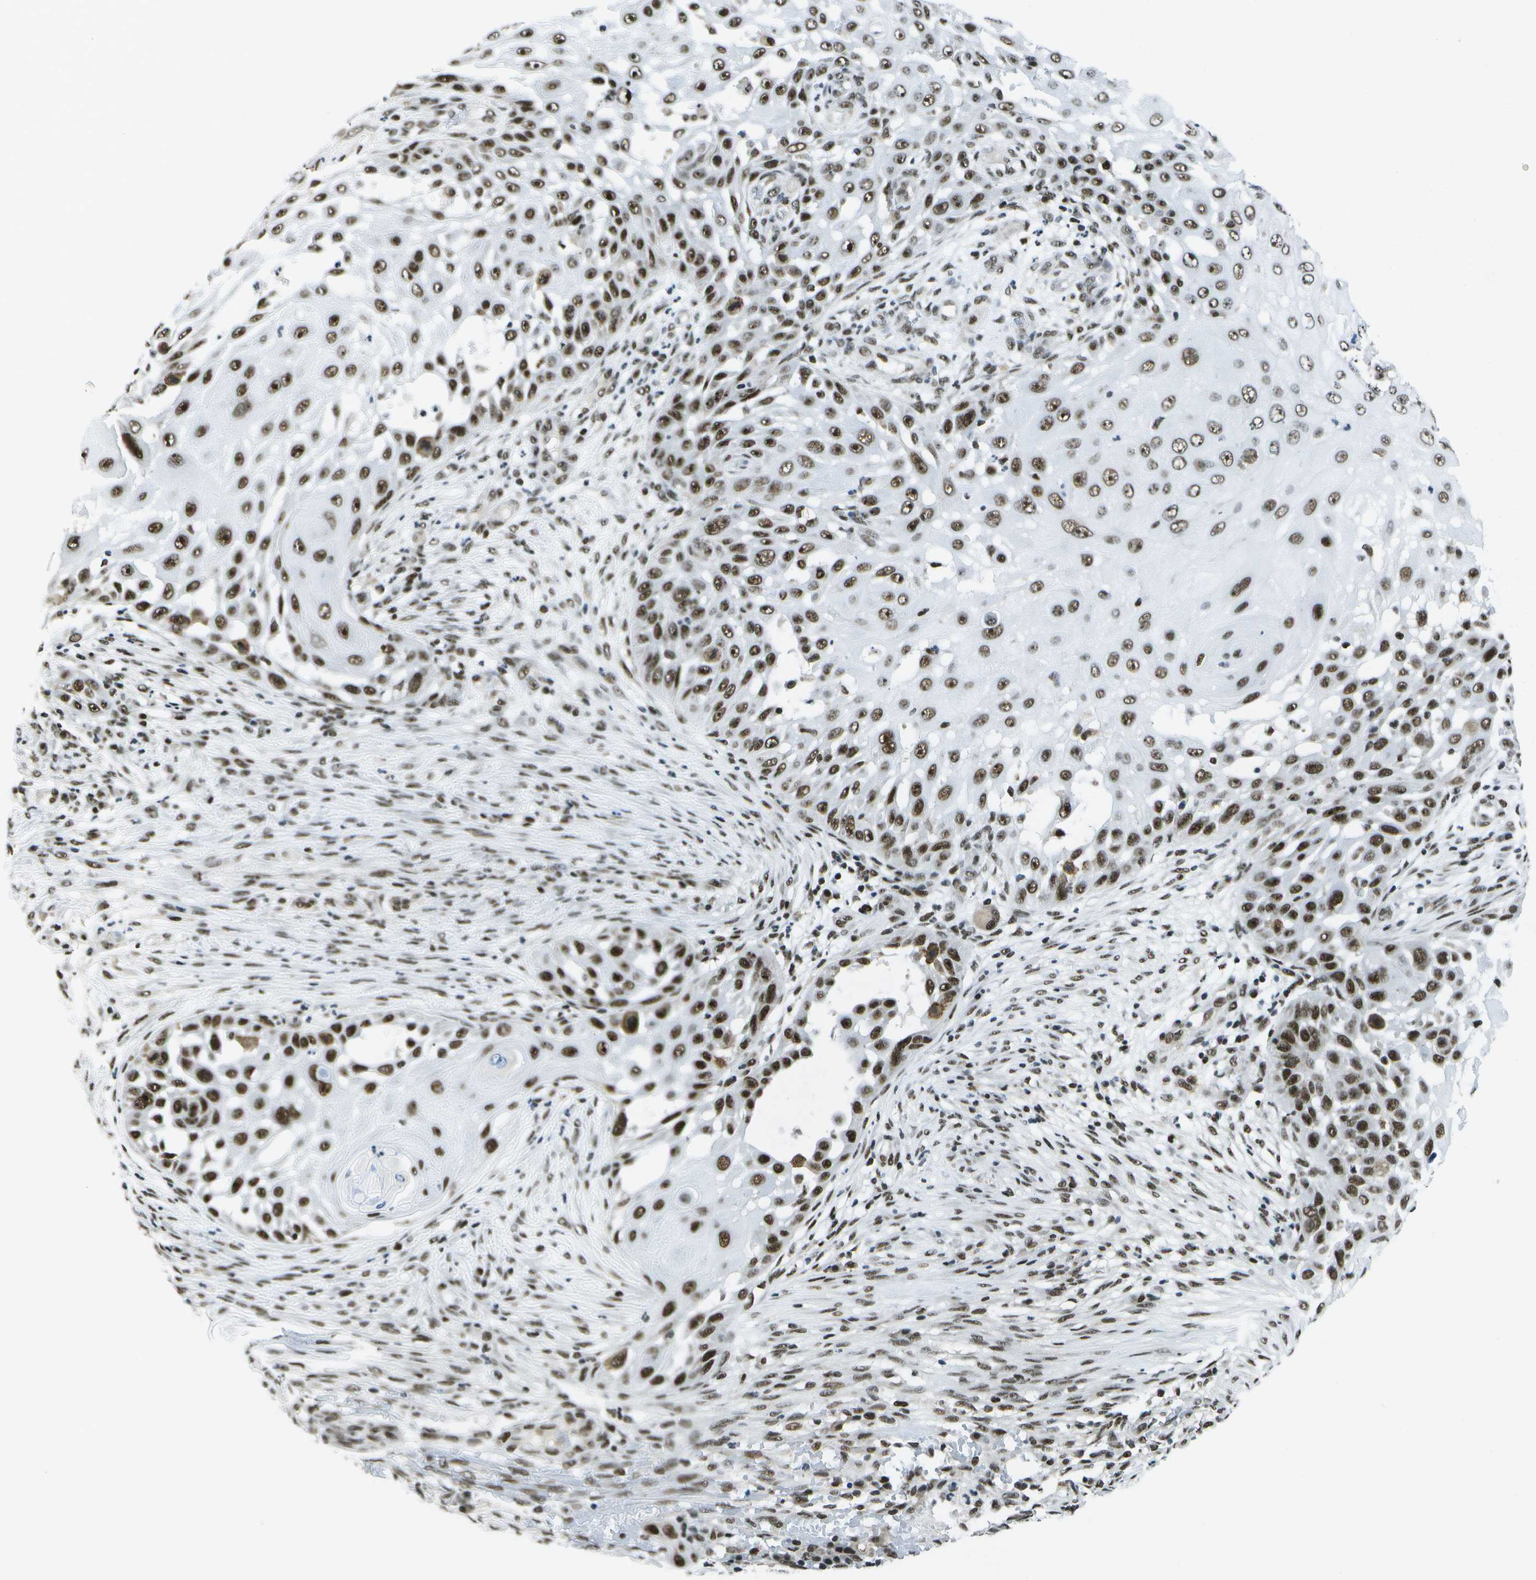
{"staining": {"intensity": "strong", "quantity": ">75%", "location": "nuclear"}, "tissue": "skin cancer", "cell_type": "Tumor cells", "image_type": "cancer", "snomed": [{"axis": "morphology", "description": "Squamous cell carcinoma, NOS"}, {"axis": "topography", "description": "Skin"}], "caption": "The photomicrograph exhibits staining of skin cancer, revealing strong nuclear protein staining (brown color) within tumor cells.", "gene": "NSRP1", "patient": {"sex": "female", "age": 44}}